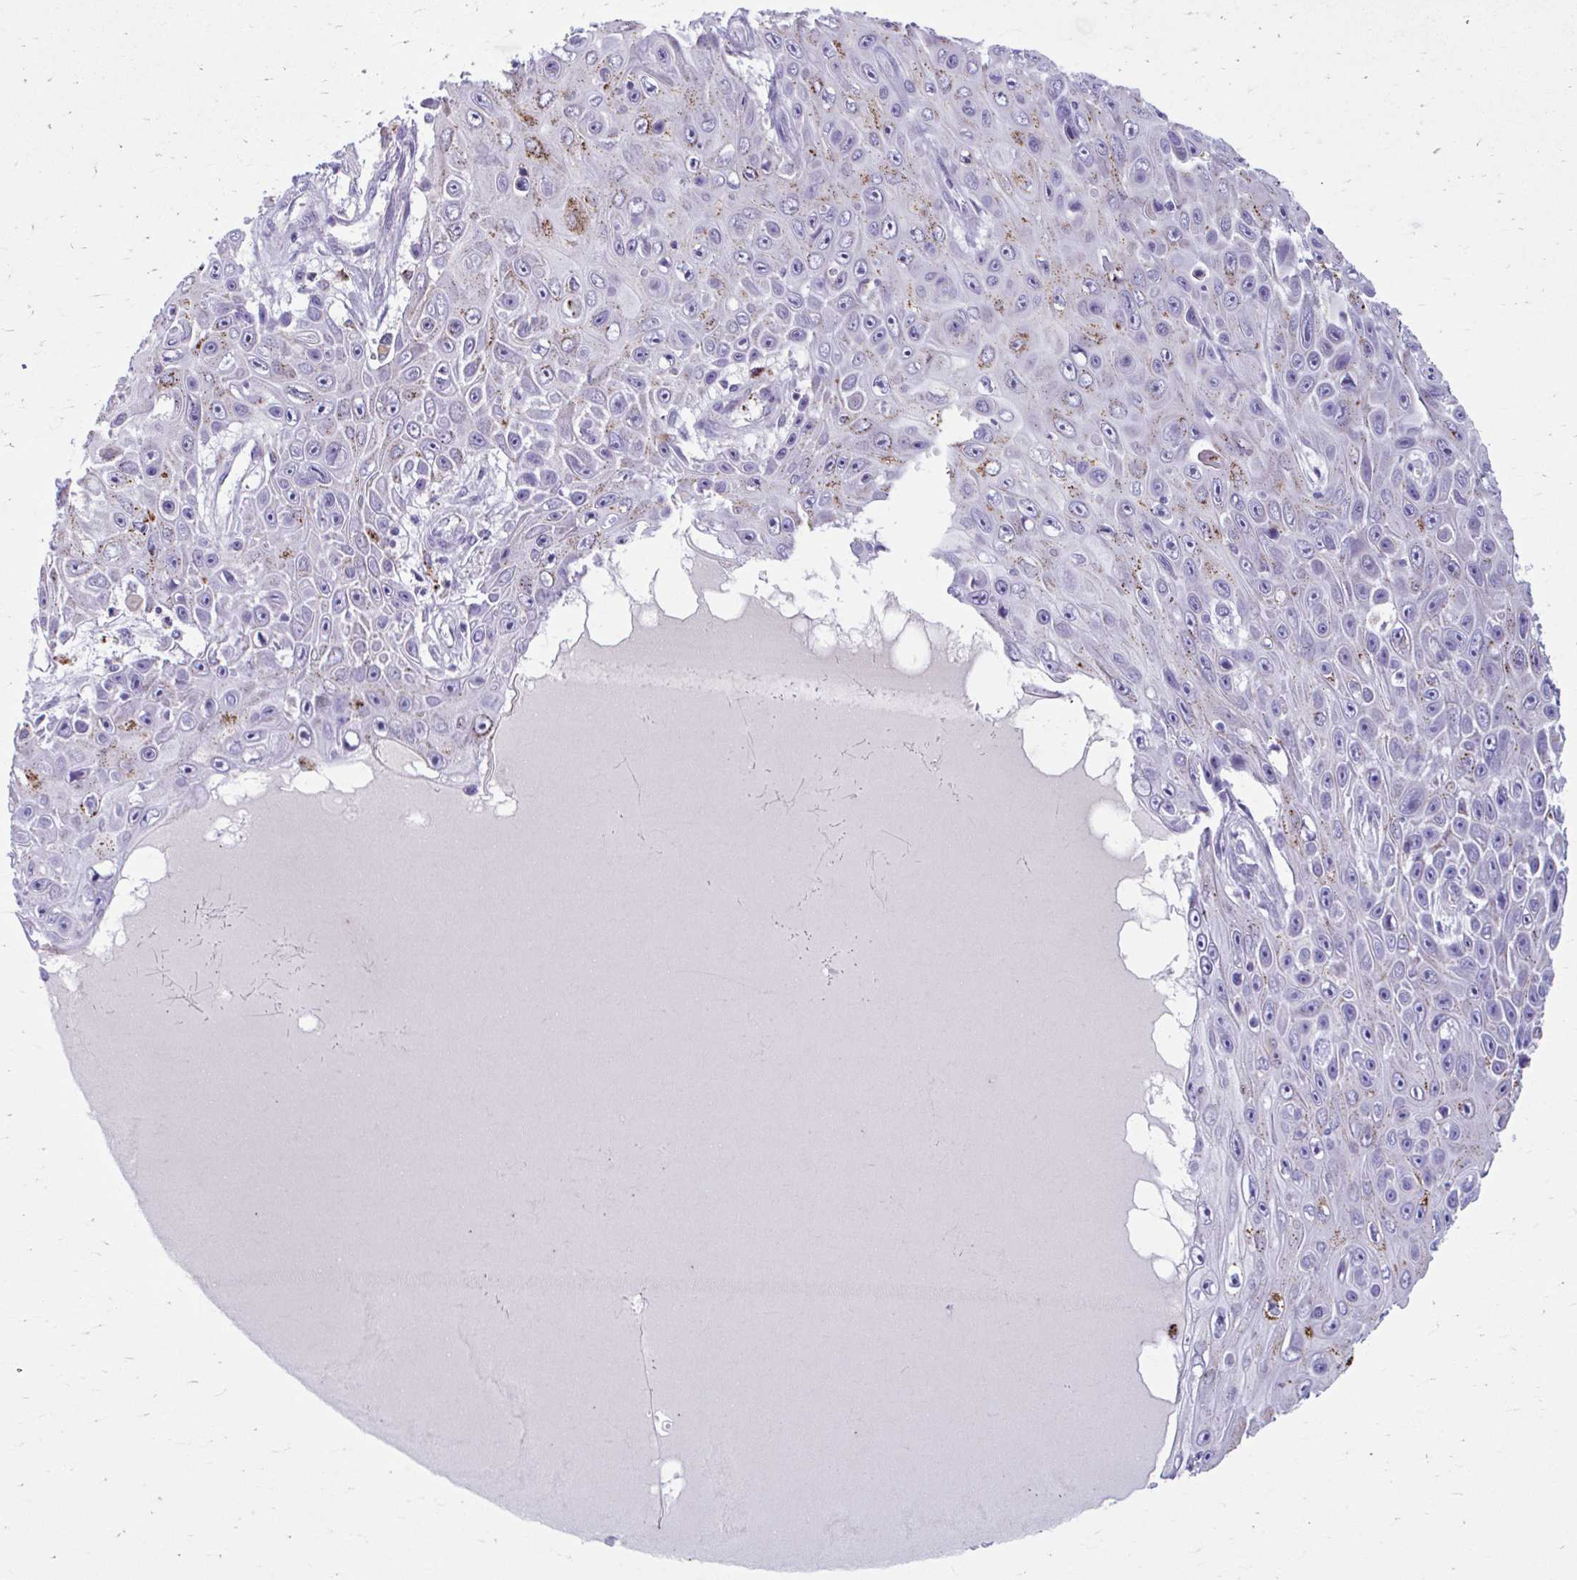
{"staining": {"intensity": "moderate", "quantity": "<25%", "location": "cytoplasmic/membranous"}, "tissue": "skin cancer", "cell_type": "Tumor cells", "image_type": "cancer", "snomed": [{"axis": "morphology", "description": "Squamous cell carcinoma, NOS"}, {"axis": "topography", "description": "Skin"}], "caption": "Moderate cytoplasmic/membranous positivity is appreciated in about <25% of tumor cells in squamous cell carcinoma (skin).", "gene": "C12orf71", "patient": {"sex": "male", "age": 82}}